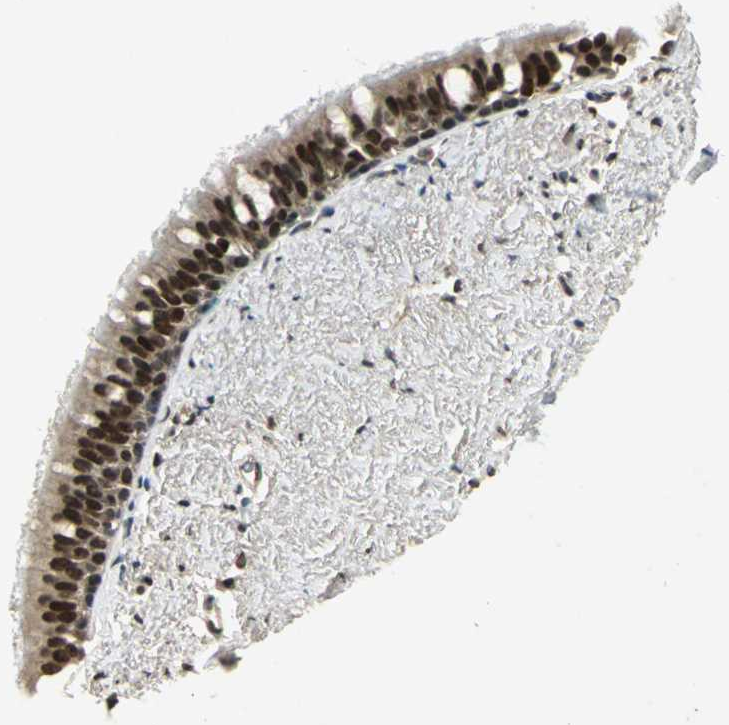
{"staining": {"intensity": "strong", "quantity": ">75%", "location": "cytoplasmic/membranous,nuclear"}, "tissue": "bronchus", "cell_type": "Respiratory epithelial cells", "image_type": "normal", "snomed": [{"axis": "morphology", "description": "Normal tissue, NOS"}, {"axis": "topography", "description": "Bronchus"}], "caption": "About >75% of respiratory epithelial cells in benign human bronchus display strong cytoplasmic/membranous,nuclear protein positivity as visualized by brown immunohistochemical staining.", "gene": "RAD17", "patient": {"sex": "female", "age": 73}}